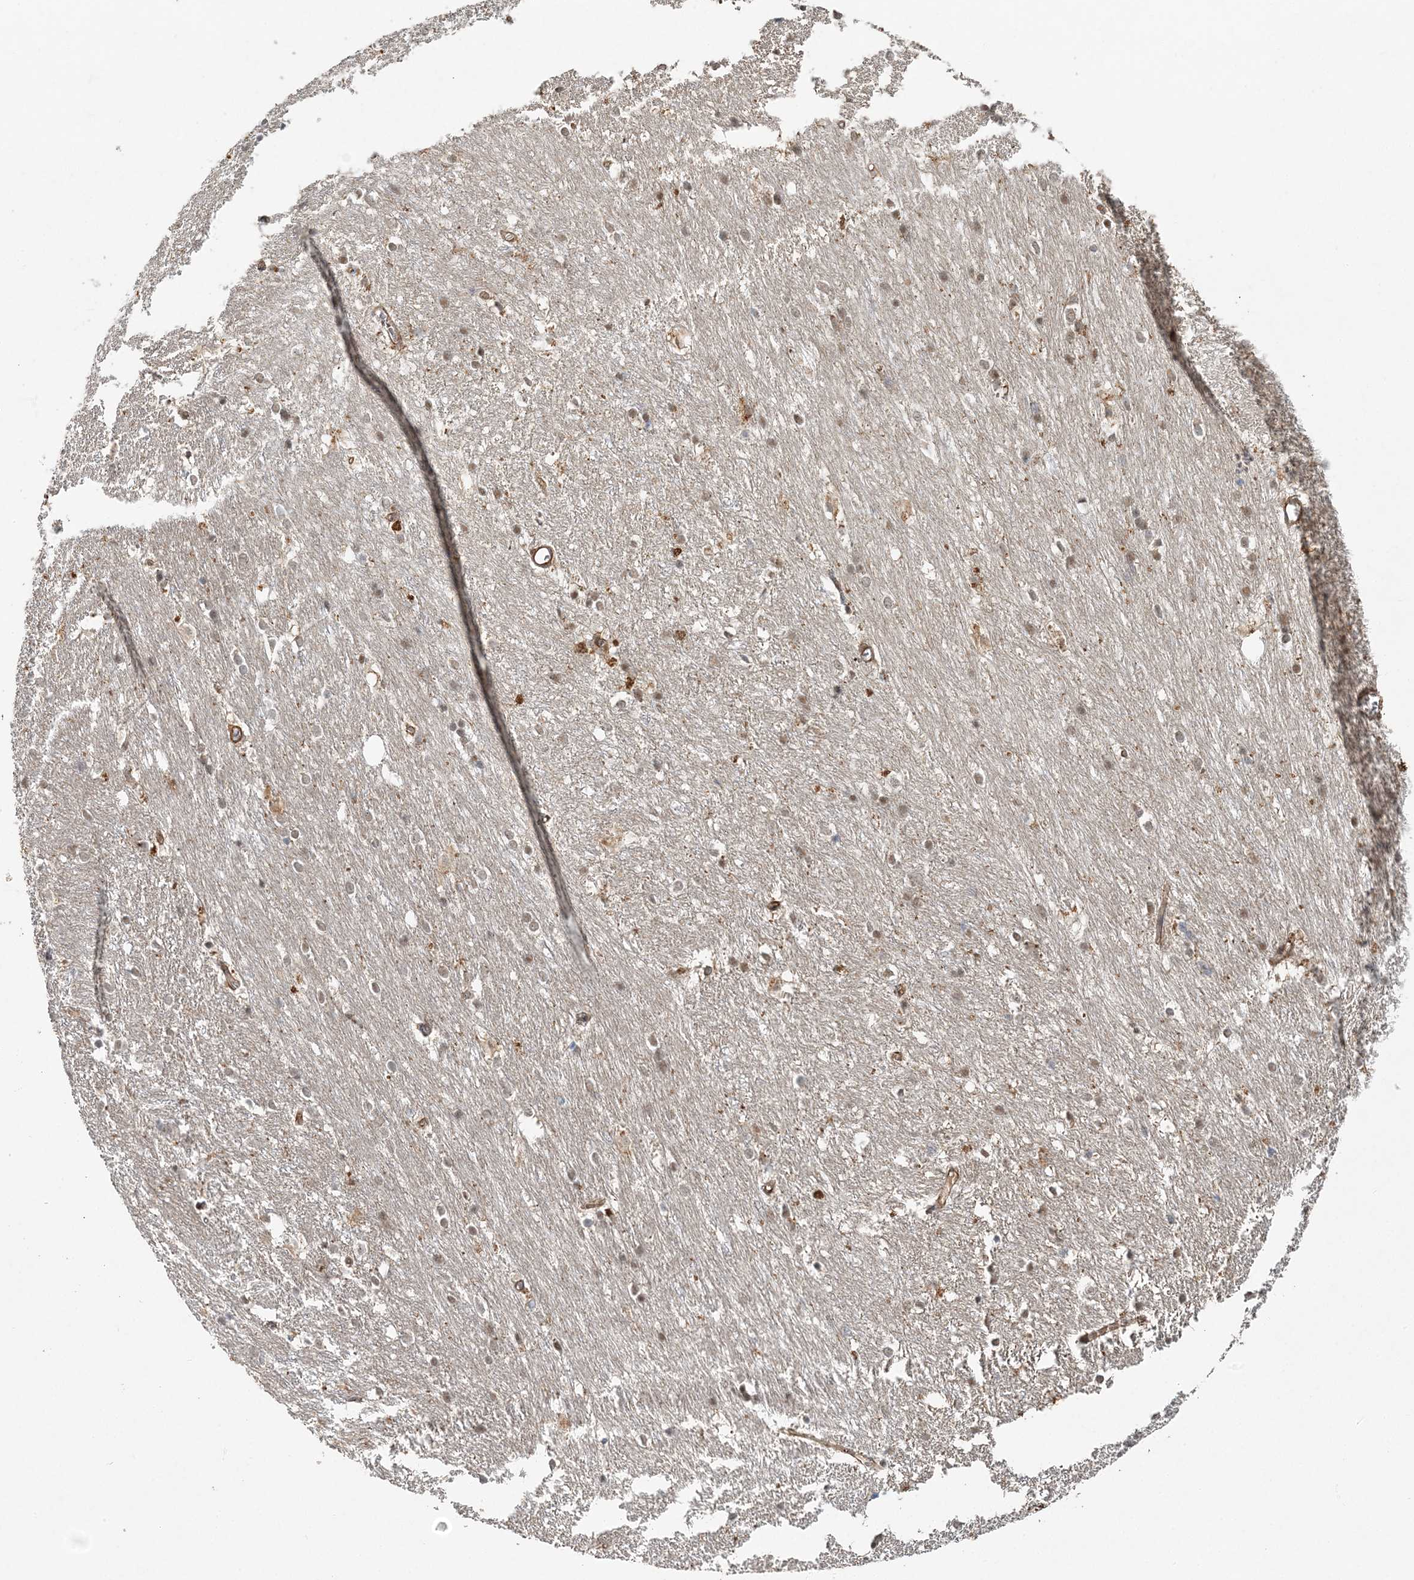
{"staining": {"intensity": "weak", "quantity": "<25%", "location": "cytoplasmic/membranous"}, "tissue": "caudate", "cell_type": "Glial cells", "image_type": "normal", "snomed": [{"axis": "morphology", "description": "Normal tissue, NOS"}, {"axis": "topography", "description": "Lateral ventricle wall"}], "caption": "This is an IHC micrograph of unremarkable caudate. There is no positivity in glial cells.", "gene": "MAT2B", "patient": {"sex": "female", "age": 19}}